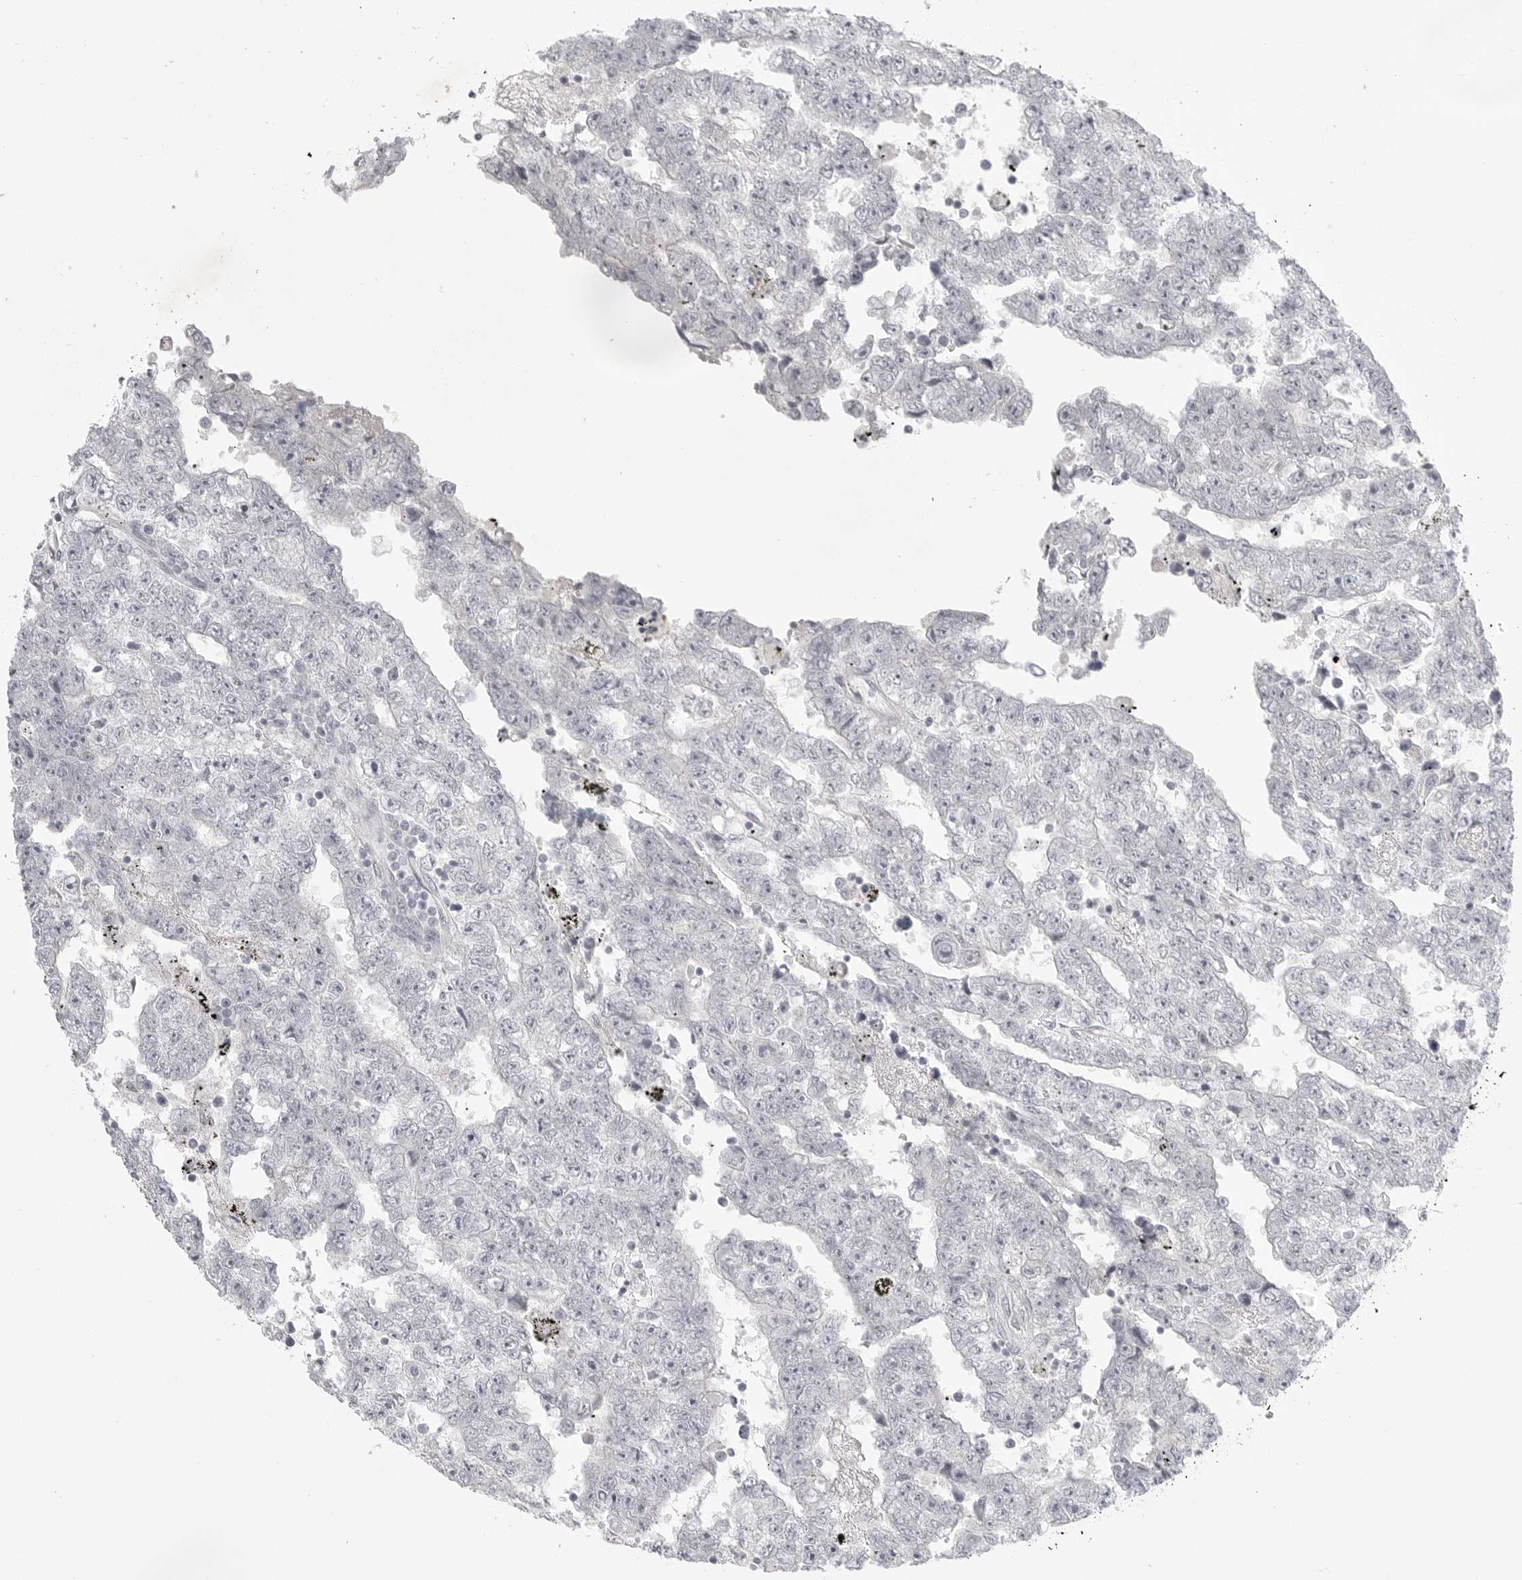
{"staining": {"intensity": "negative", "quantity": "none", "location": "none"}, "tissue": "testis cancer", "cell_type": "Tumor cells", "image_type": "cancer", "snomed": [{"axis": "morphology", "description": "Carcinoma, Embryonal, NOS"}, {"axis": "topography", "description": "Testis"}], "caption": "Protein analysis of testis cancer (embryonal carcinoma) demonstrates no significant expression in tumor cells. Nuclei are stained in blue.", "gene": "TCTN3", "patient": {"sex": "male", "age": 25}}